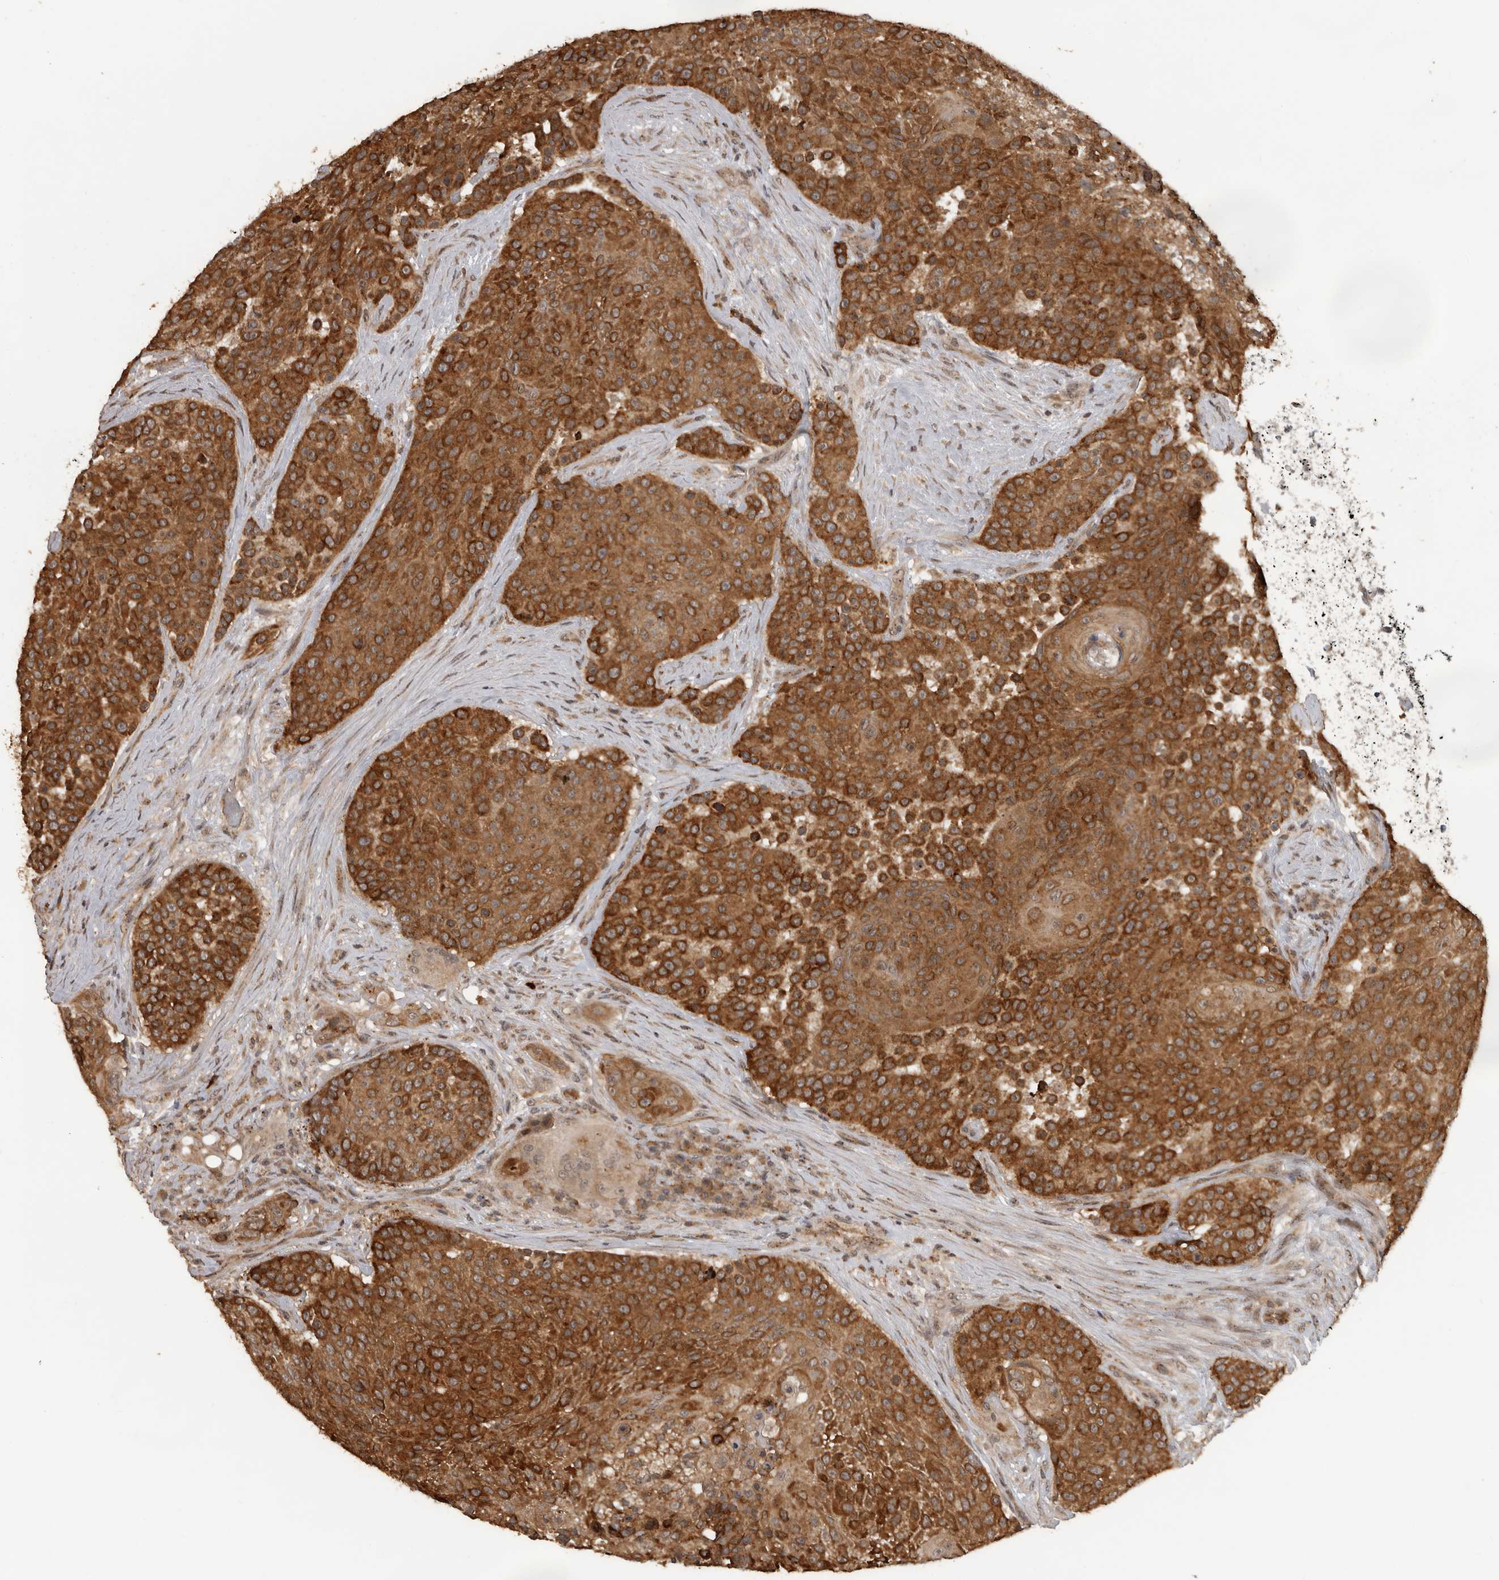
{"staining": {"intensity": "strong", "quantity": ">75%", "location": "cytoplasmic/membranous"}, "tissue": "urothelial cancer", "cell_type": "Tumor cells", "image_type": "cancer", "snomed": [{"axis": "morphology", "description": "Urothelial carcinoma, High grade"}, {"axis": "topography", "description": "Urinary bladder"}], "caption": "DAB (3,3'-diaminobenzidine) immunohistochemical staining of urothelial carcinoma (high-grade) exhibits strong cytoplasmic/membranous protein expression in approximately >75% of tumor cells.", "gene": "CEP350", "patient": {"sex": "female", "age": 63}}